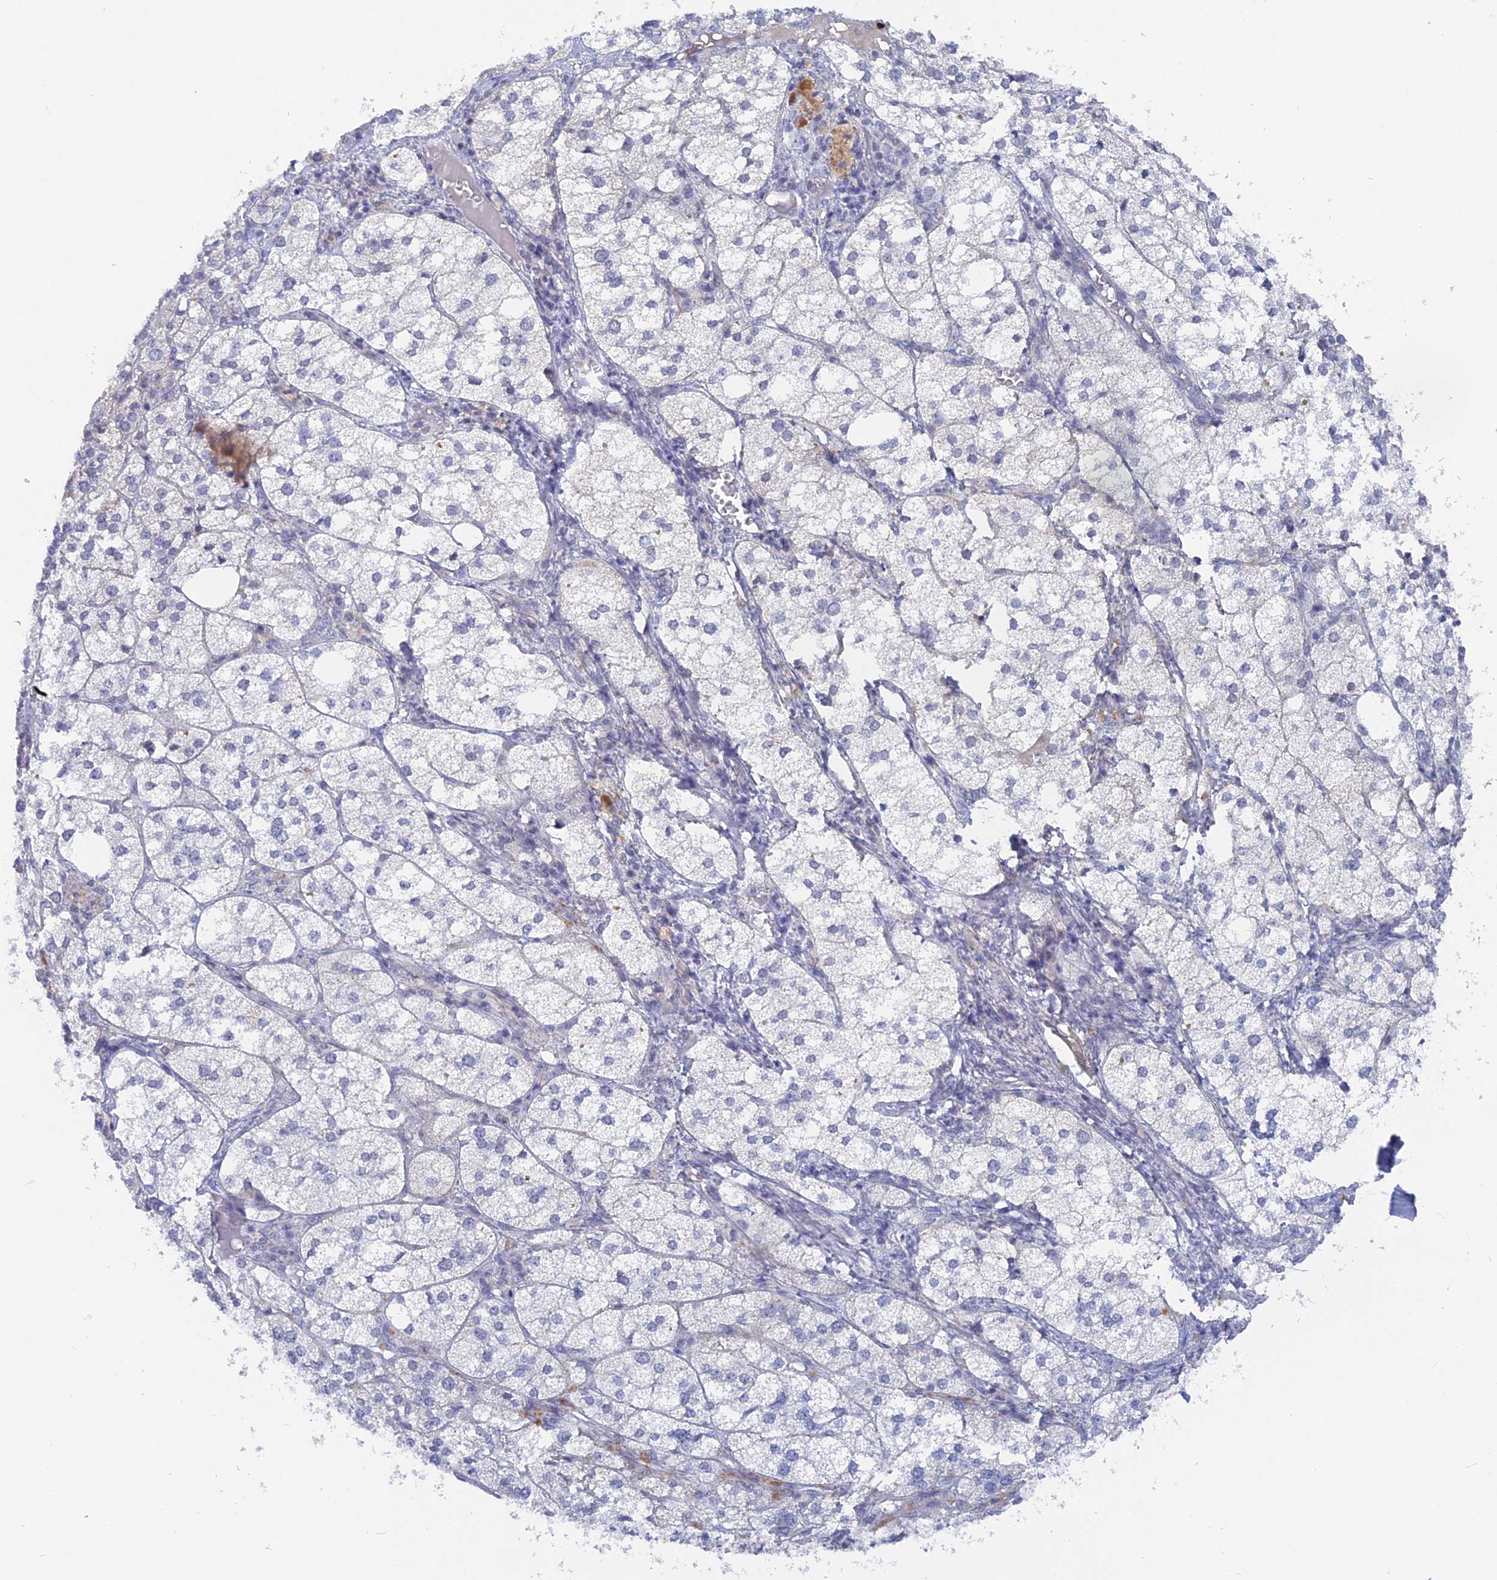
{"staining": {"intensity": "moderate", "quantity": "<25%", "location": "cytoplasmic/membranous"}, "tissue": "adrenal gland", "cell_type": "Glandular cells", "image_type": "normal", "snomed": [{"axis": "morphology", "description": "Normal tissue, NOS"}, {"axis": "topography", "description": "Adrenal gland"}], "caption": "This is a histology image of immunohistochemistry (IHC) staining of benign adrenal gland, which shows moderate expression in the cytoplasmic/membranous of glandular cells.", "gene": "BRD2", "patient": {"sex": "female", "age": 61}}